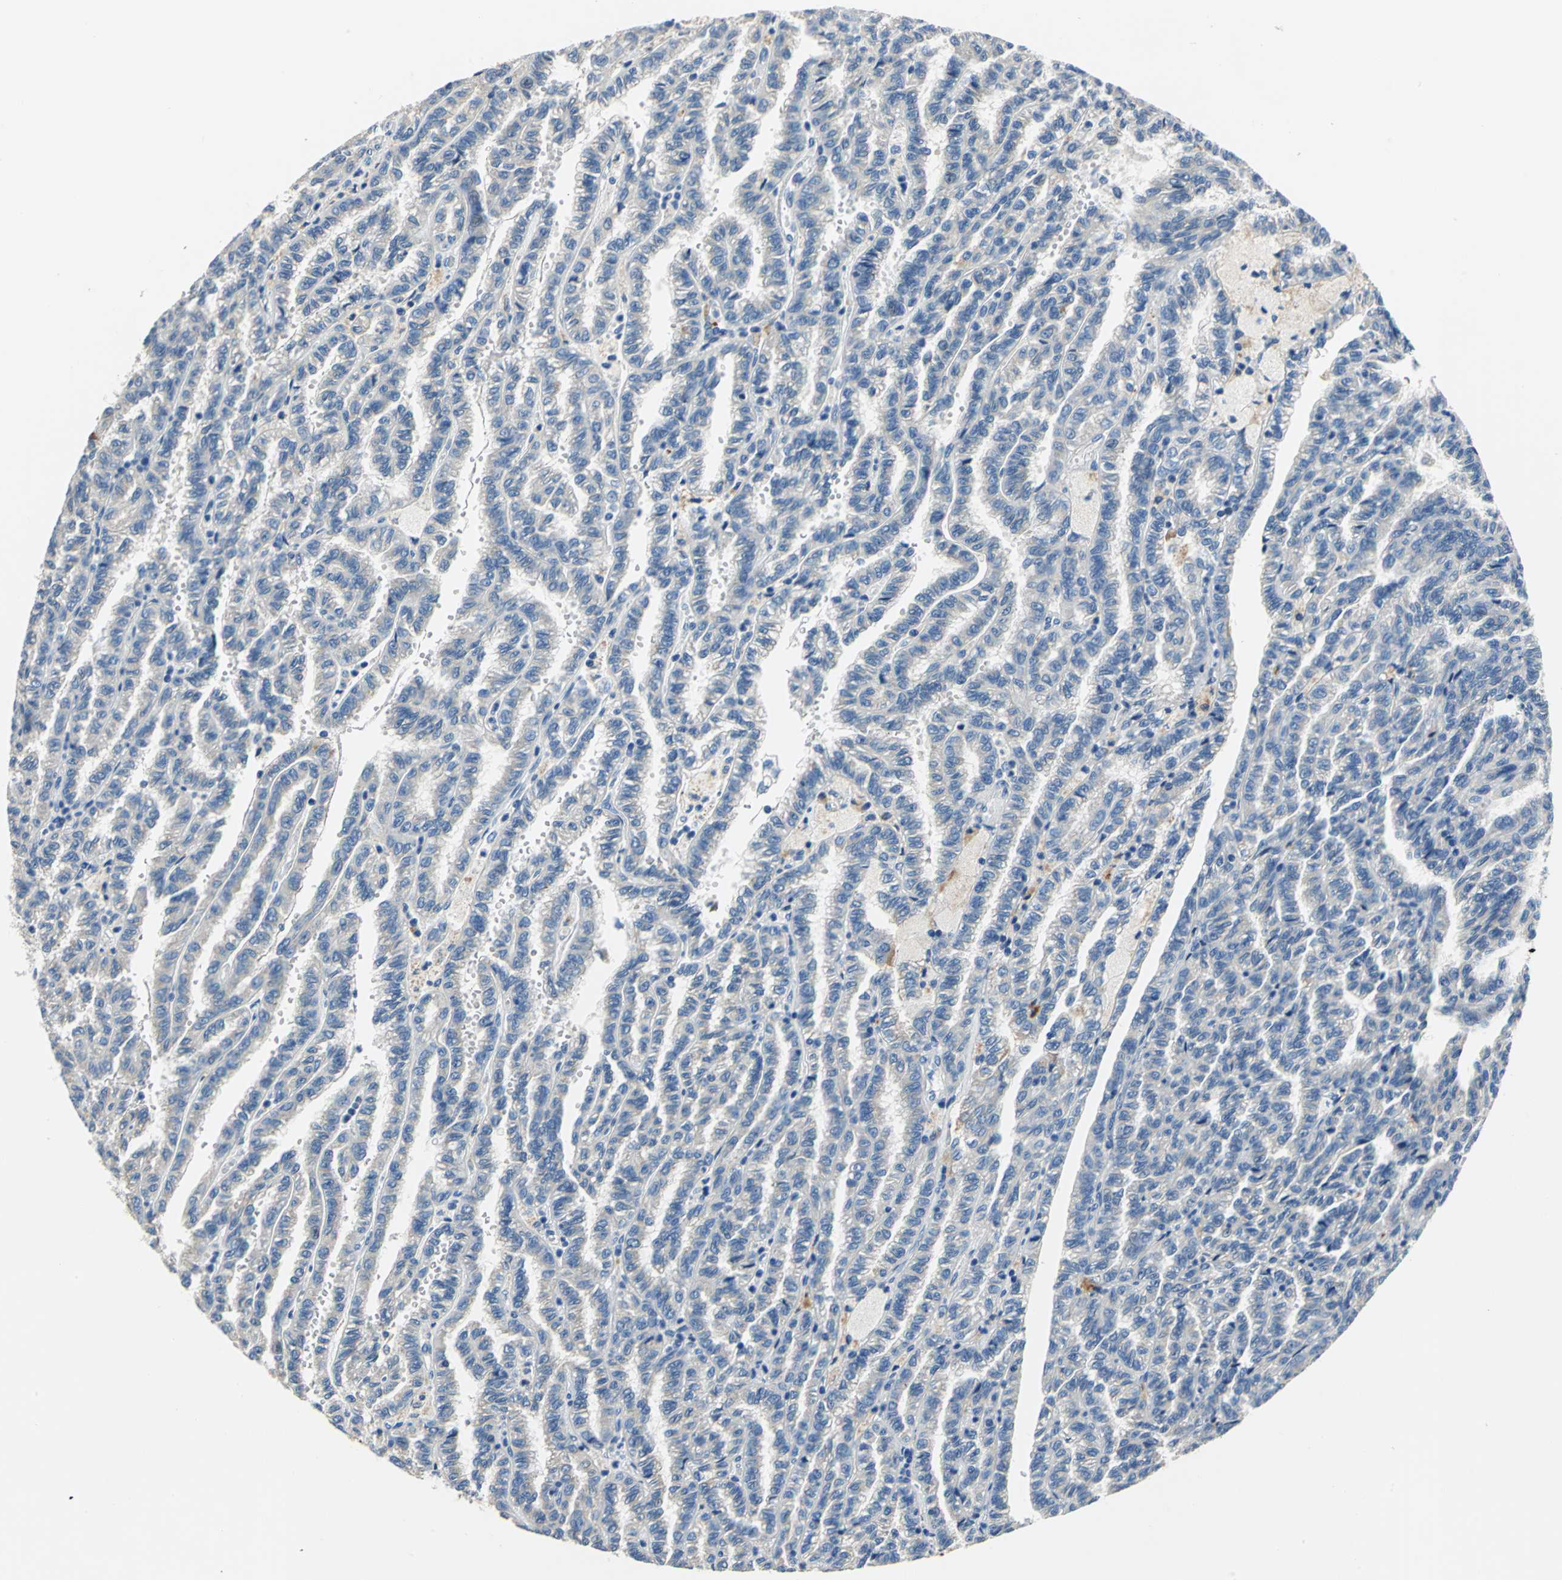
{"staining": {"intensity": "weak", "quantity": ">75%", "location": "cytoplasmic/membranous"}, "tissue": "renal cancer", "cell_type": "Tumor cells", "image_type": "cancer", "snomed": [{"axis": "morphology", "description": "Inflammation, NOS"}, {"axis": "morphology", "description": "Adenocarcinoma, NOS"}, {"axis": "topography", "description": "Kidney"}], "caption": "Brown immunohistochemical staining in renal cancer reveals weak cytoplasmic/membranous staining in about >75% of tumor cells.", "gene": "RASD2", "patient": {"sex": "male", "age": 68}}